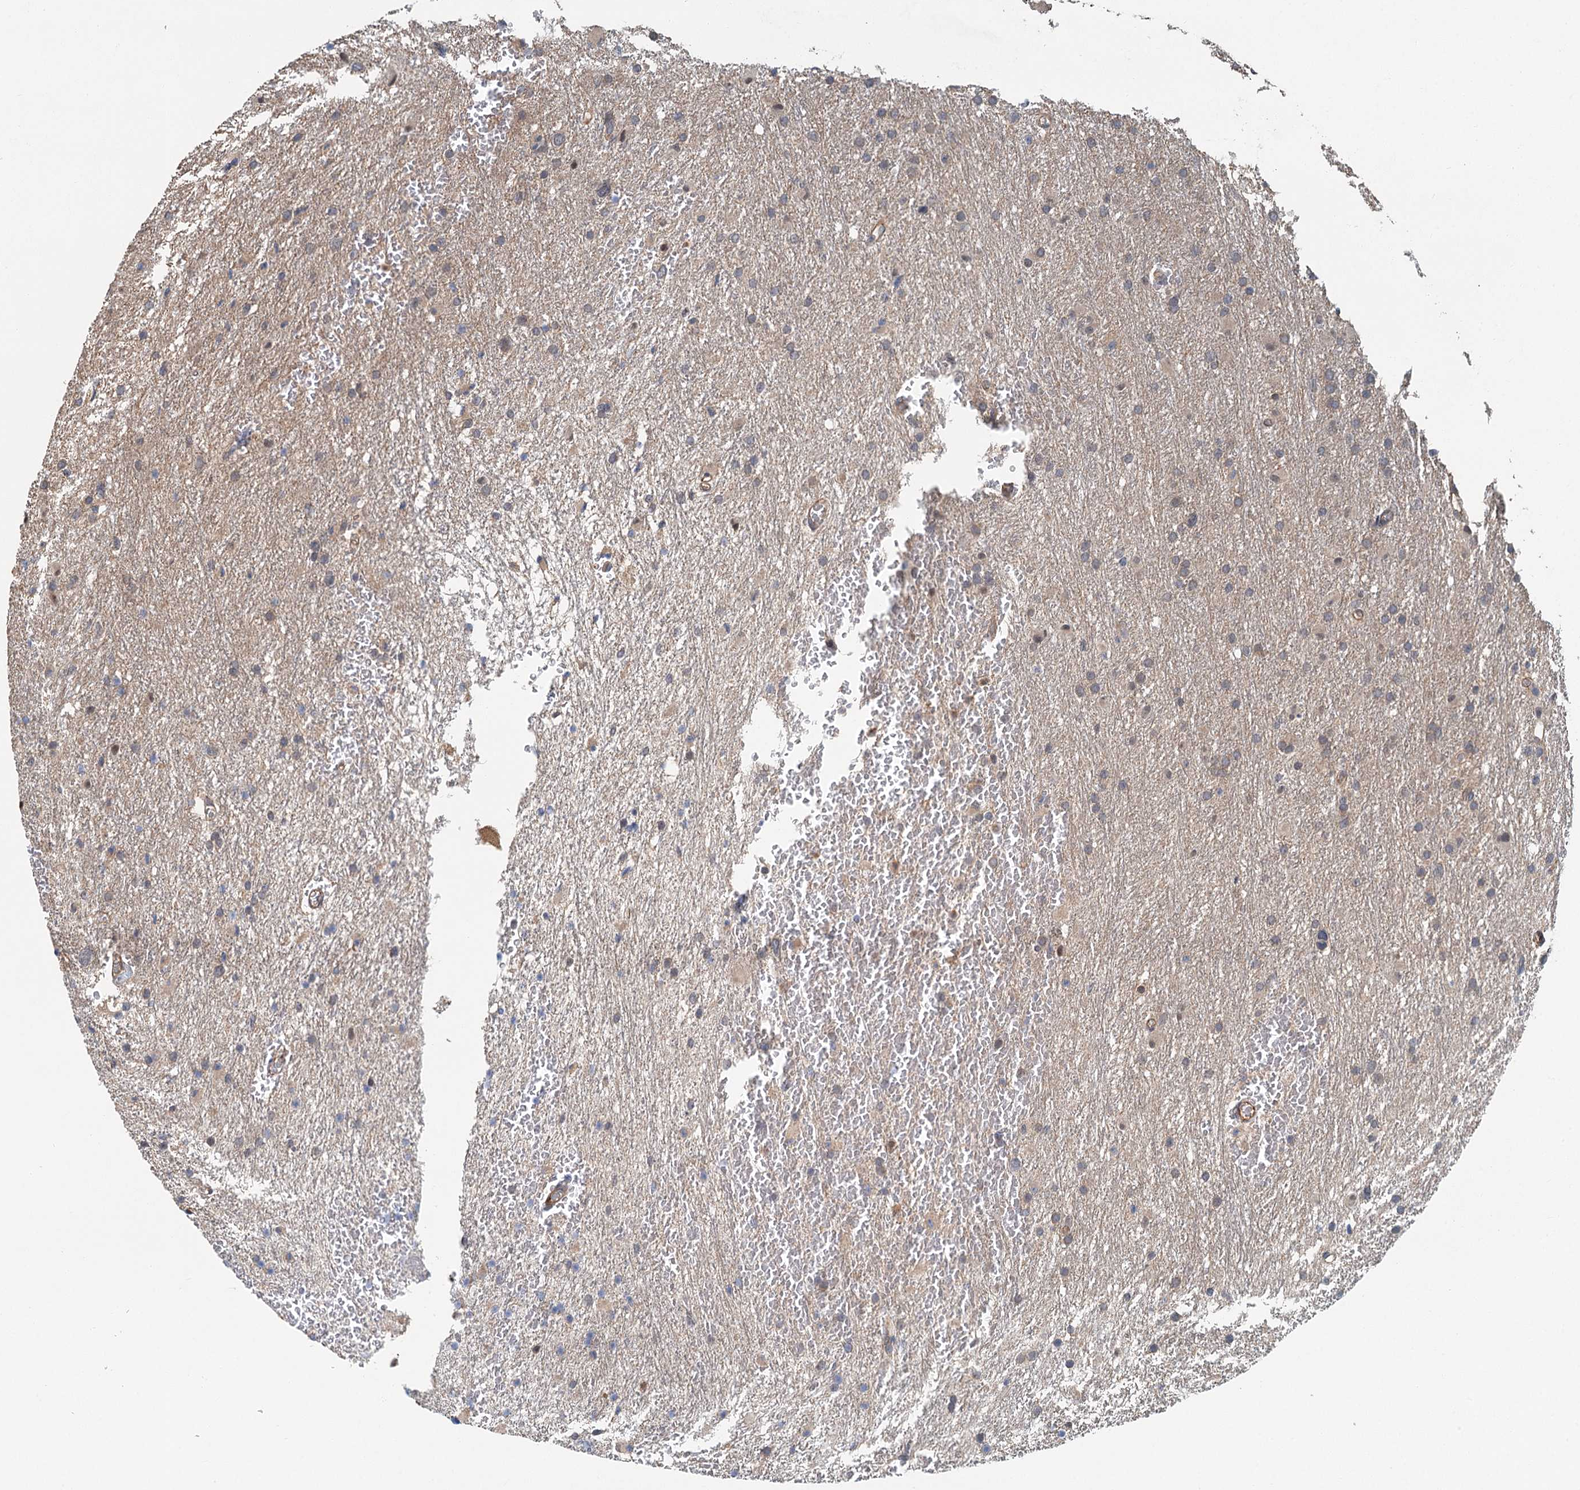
{"staining": {"intensity": "negative", "quantity": "none", "location": "none"}, "tissue": "glioma", "cell_type": "Tumor cells", "image_type": "cancer", "snomed": [{"axis": "morphology", "description": "Glioma, malignant, High grade"}, {"axis": "topography", "description": "Cerebral cortex"}], "caption": "Photomicrograph shows no protein expression in tumor cells of malignant high-grade glioma tissue.", "gene": "ZNF527", "patient": {"sex": "female", "age": 36}}